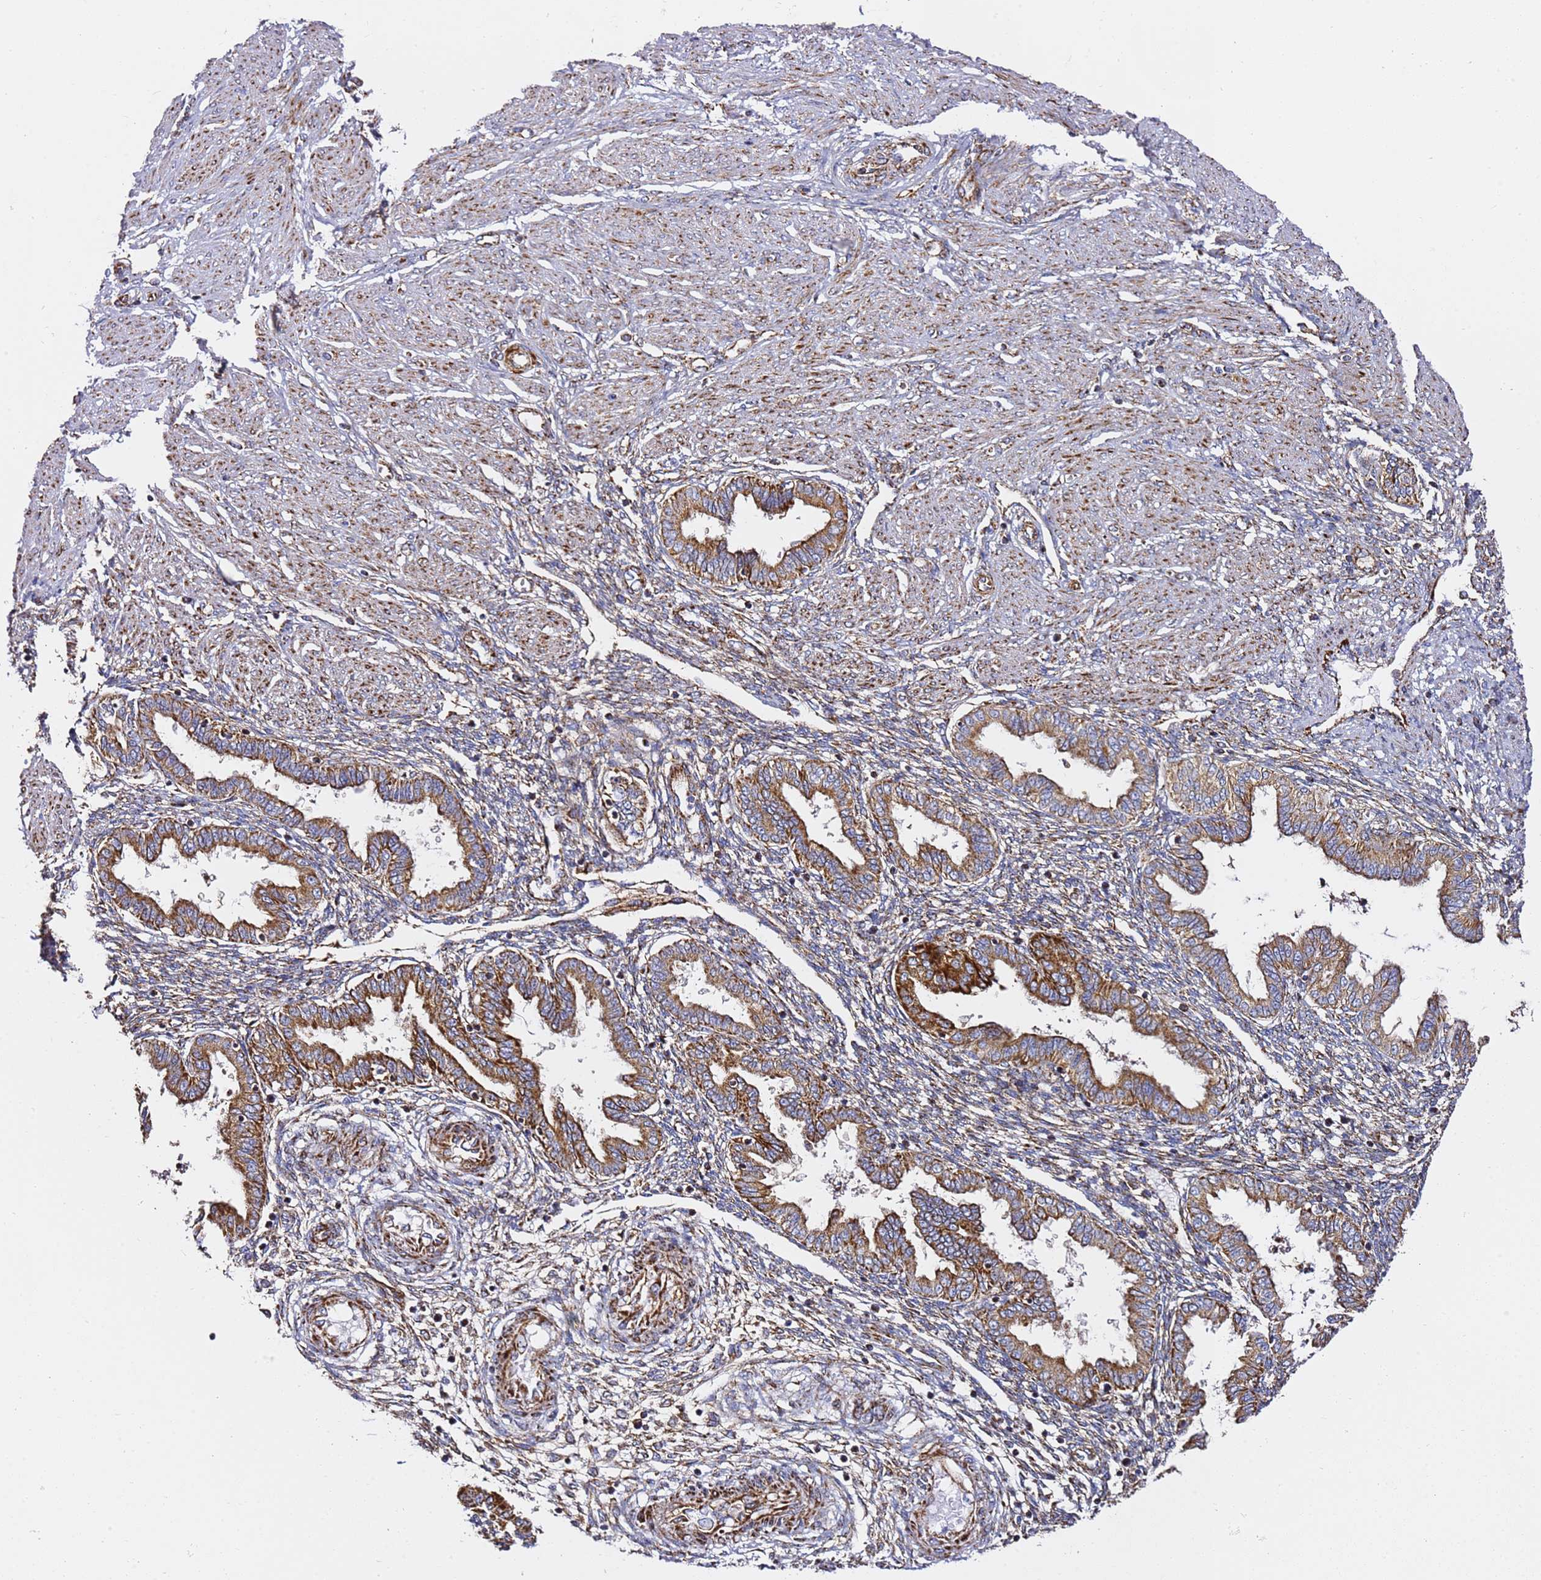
{"staining": {"intensity": "moderate", "quantity": ">75%", "location": "cytoplasmic/membranous"}, "tissue": "endometrium", "cell_type": "Cells in endometrial stroma", "image_type": "normal", "snomed": [{"axis": "morphology", "description": "Normal tissue, NOS"}, {"axis": "topography", "description": "Endometrium"}], "caption": "IHC of benign human endometrium demonstrates medium levels of moderate cytoplasmic/membranous staining in approximately >75% of cells in endometrial stroma.", "gene": "NDUFA3", "patient": {"sex": "female", "age": 33}}